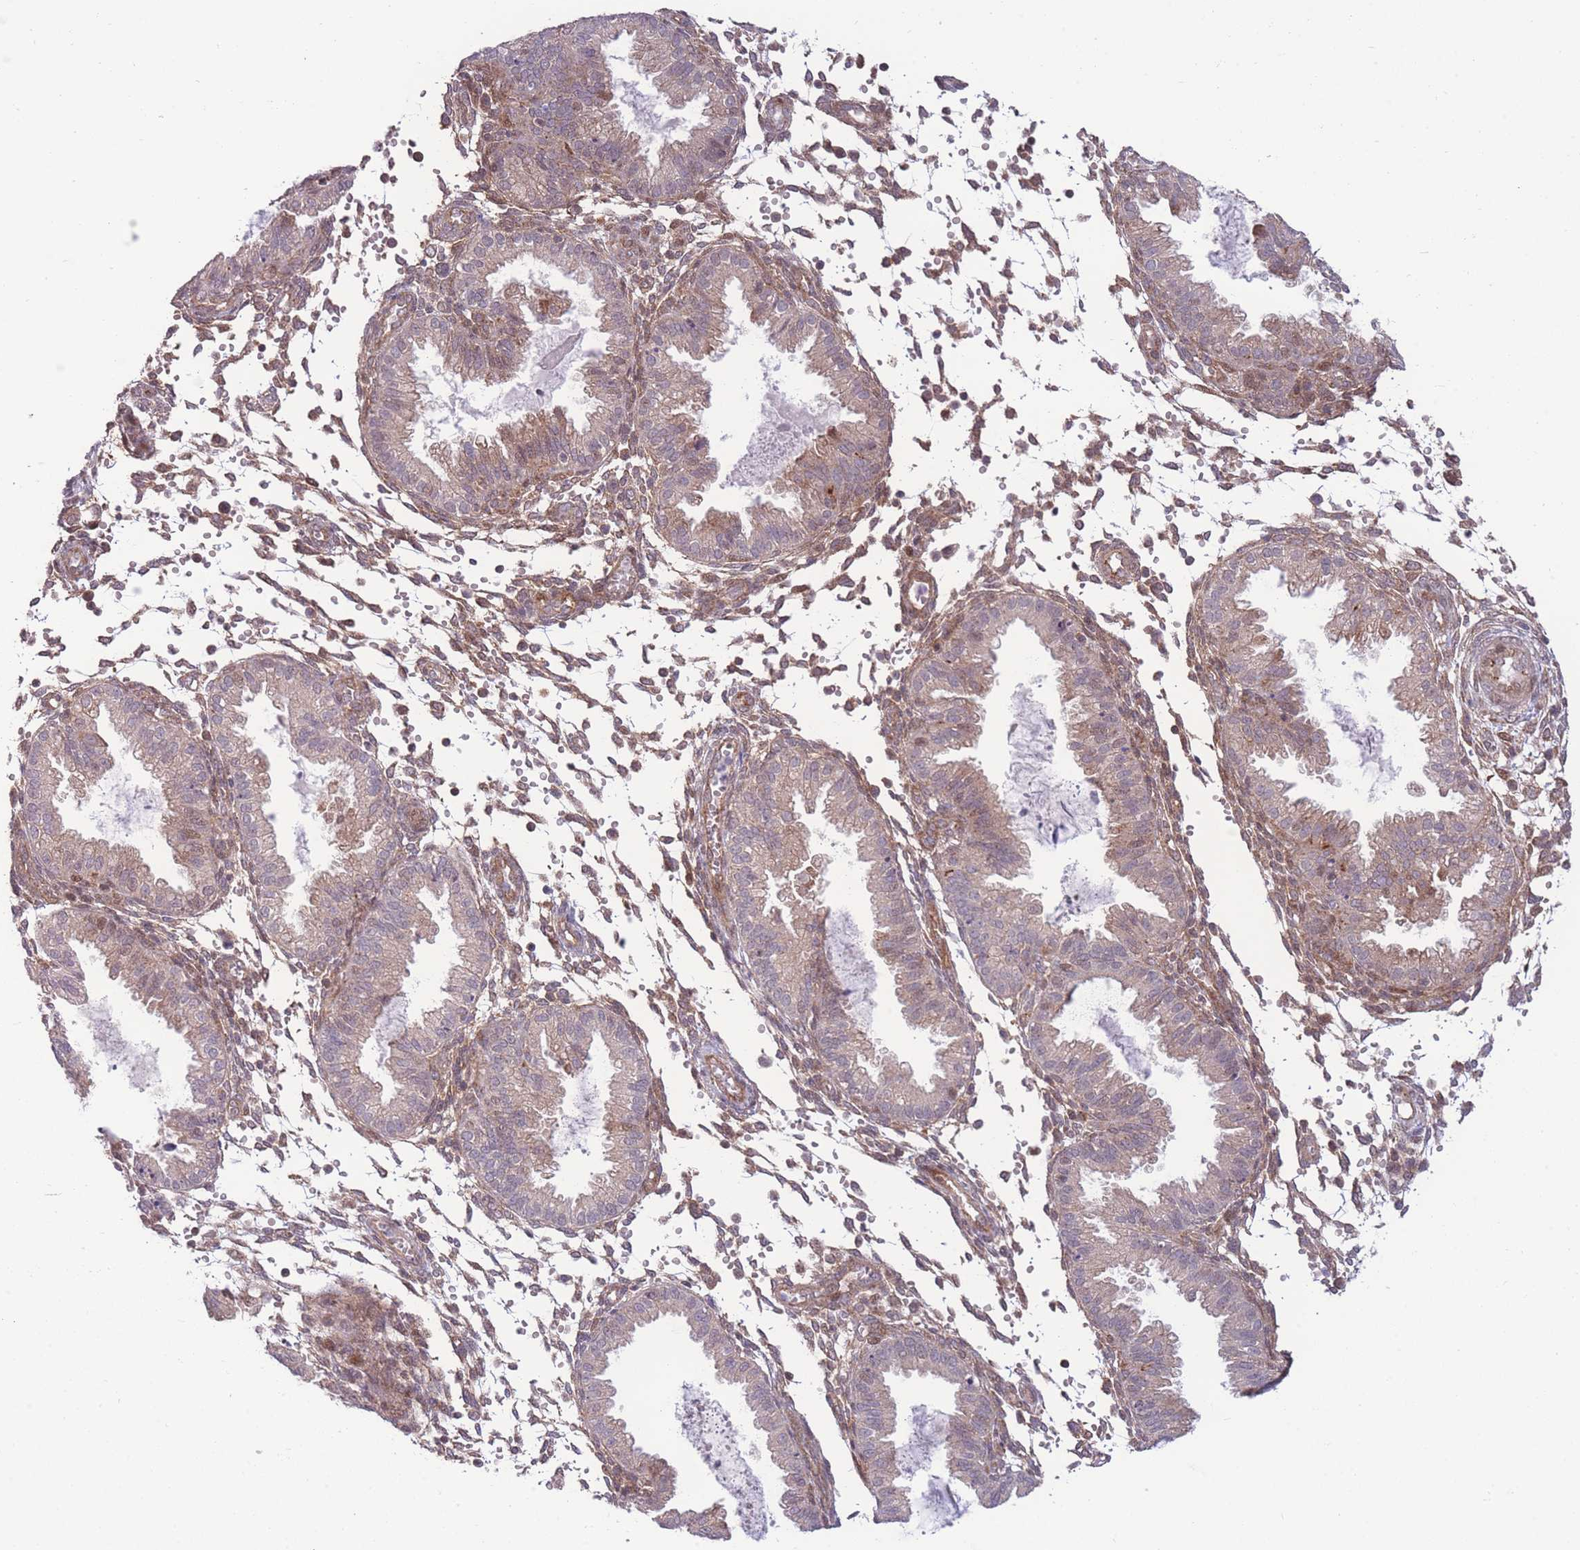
{"staining": {"intensity": "moderate", "quantity": "25%-75%", "location": "cytoplasmic/membranous"}, "tissue": "endometrium", "cell_type": "Cells in endometrial stroma", "image_type": "normal", "snomed": [{"axis": "morphology", "description": "Normal tissue, NOS"}, {"axis": "topography", "description": "Endometrium"}], "caption": "IHC photomicrograph of benign endometrium stained for a protein (brown), which reveals medium levels of moderate cytoplasmic/membranous staining in about 25%-75% of cells in endometrial stroma.", "gene": "RIC8A", "patient": {"sex": "female", "age": 33}}